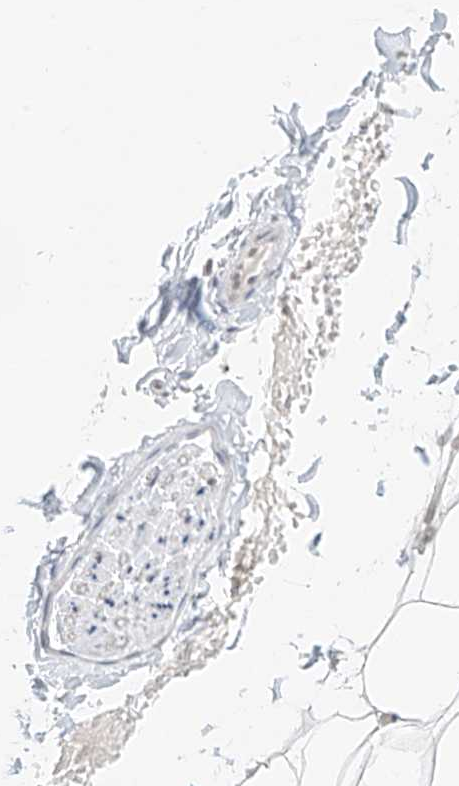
{"staining": {"intensity": "weak", "quantity": "25%-75%", "location": "nuclear"}, "tissue": "adipose tissue", "cell_type": "Adipocytes", "image_type": "normal", "snomed": [{"axis": "morphology", "description": "Normal tissue, NOS"}, {"axis": "topography", "description": "Breast"}], "caption": "DAB immunohistochemical staining of benign human adipose tissue demonstrates weak nuclear protein staining in approximately 25%-75% of adipocytes.", "gene": "SUPT5H", "patient": {"sex": "female", "age": 23}}